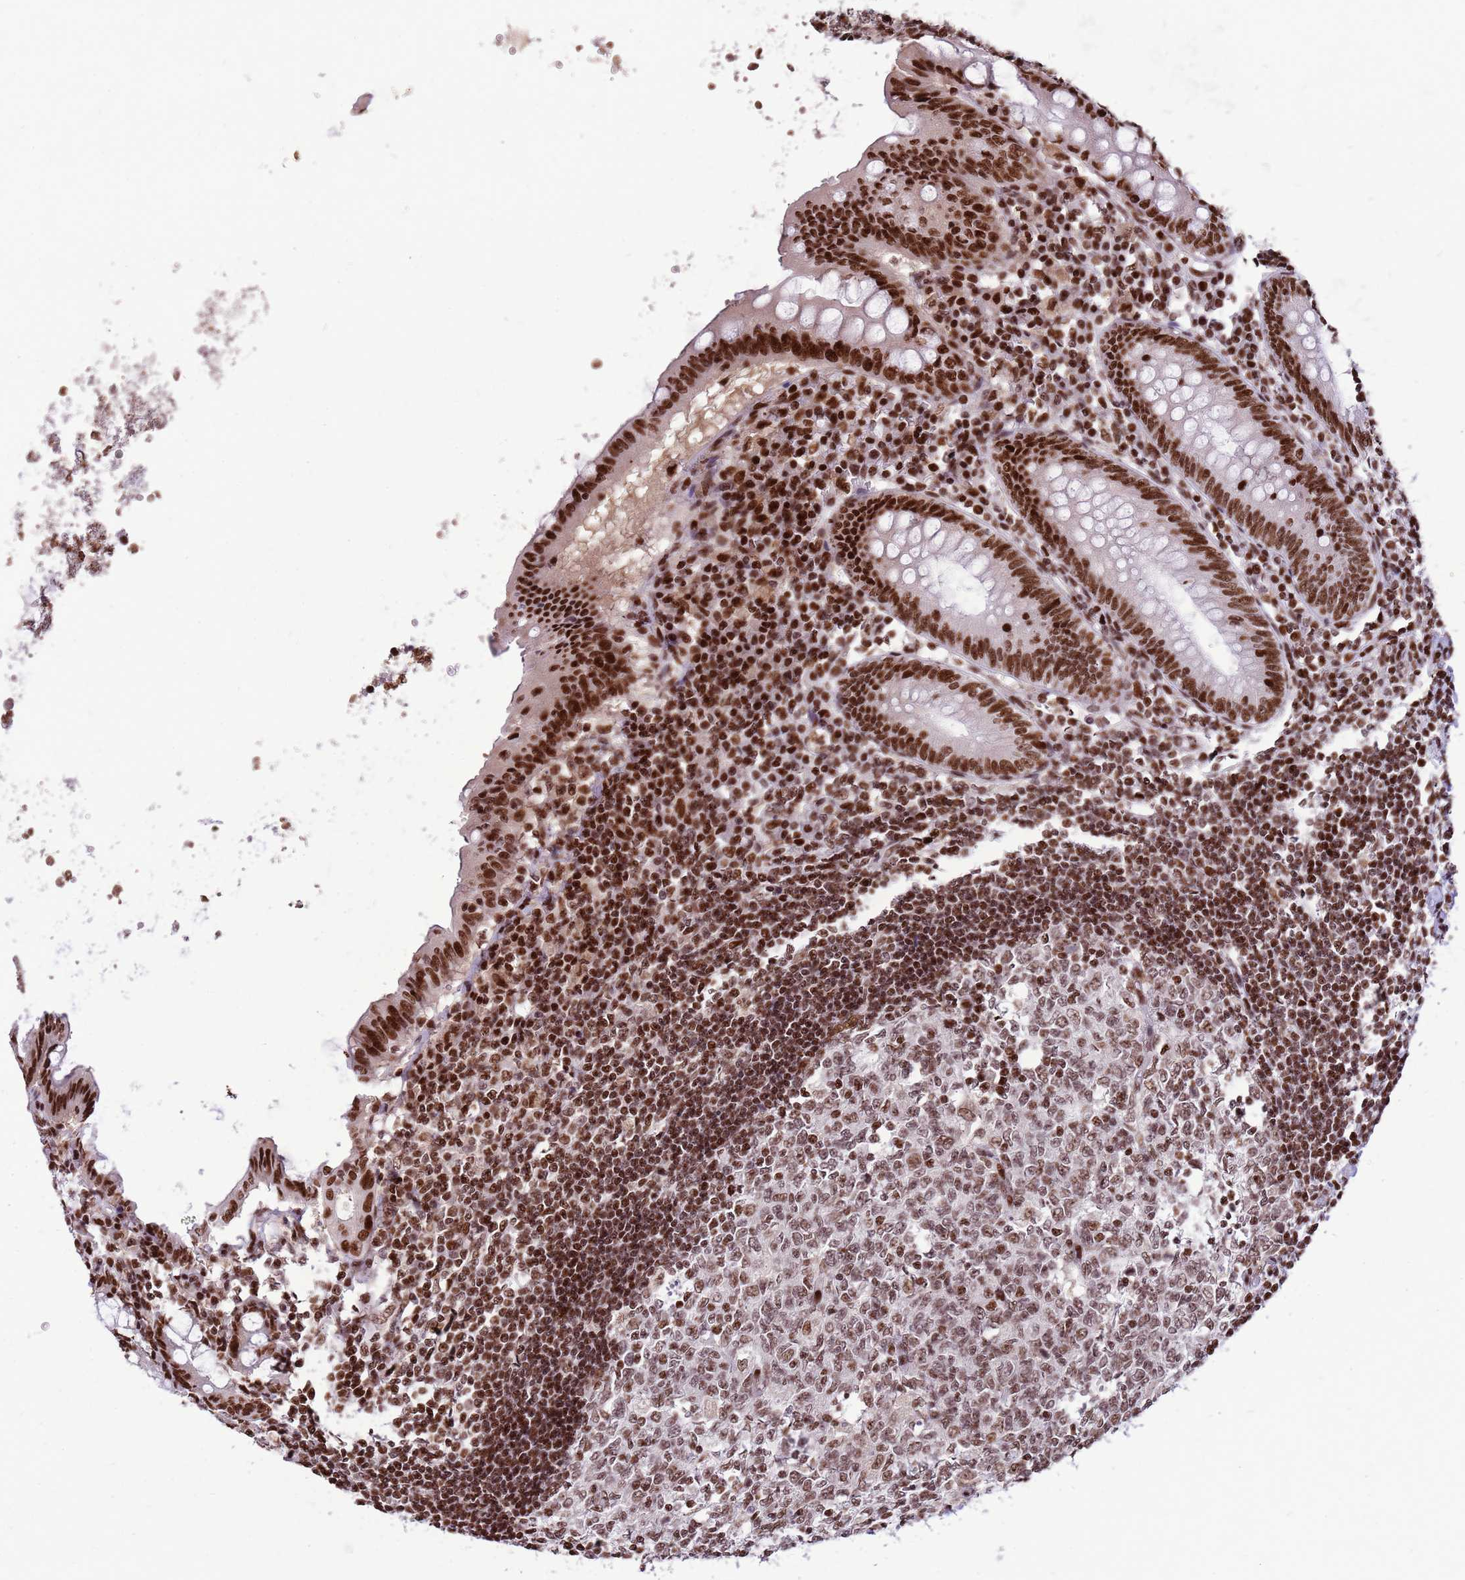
{"staining": {"intensity": "strong", "quantity": ">75%", "location": "nuclear"}, "tissue": "appendix", "cell_type": "Glandular cells", "image_type": "normal", "snomed": [{"axis": "morphology", "description": "Normal tissue, NOS"}, {"axis": "topography", "description": "Appendix"}], "caption": "Strong nuclear expression for a protein is identified in approximately >75% of glandular cells of benign appendix using IHC.", "gene": "WASHC4", "patient": {"sex": "female", "age": 54}}